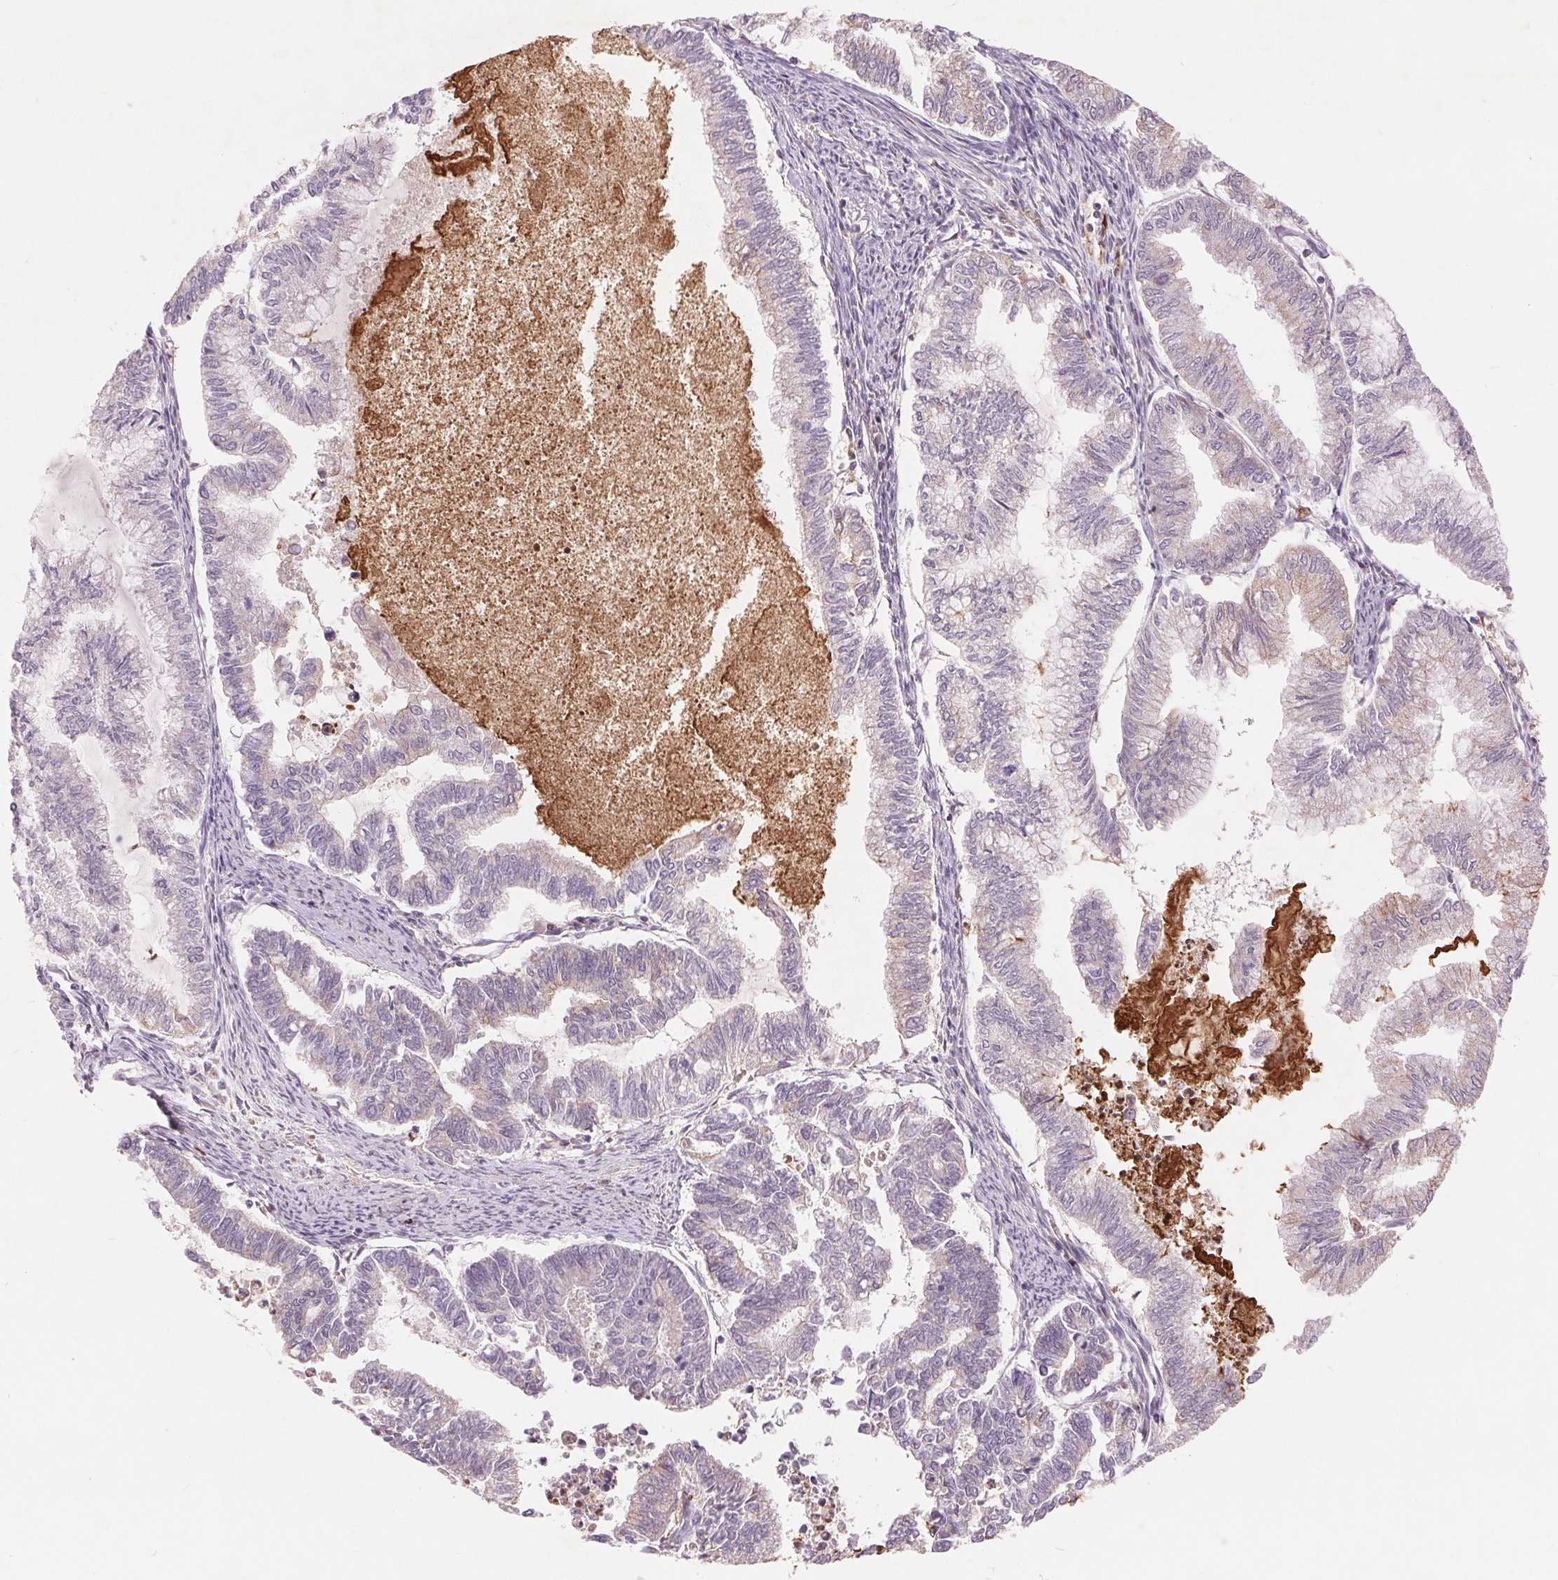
{"staining": {"intensity": "negative", "quantity": "none", "location": "none"}, "tissue": "endometrial cancer", "cell_type": "Tumor cells", "image_type": "cancer", "snomed": [{"axis": "morphology", "description": "Adenocarcinoma, NOS"}, {"axis": "topography", "description": "Endometrium"}], "caption": "This is a photomicrograph of immunohistochemistry staining of adenocarcinoma (endometrial), which shows no expression in tumor cells.", "gene": "RANBP3L", "patient": {"sex": "female", "age": 79}}